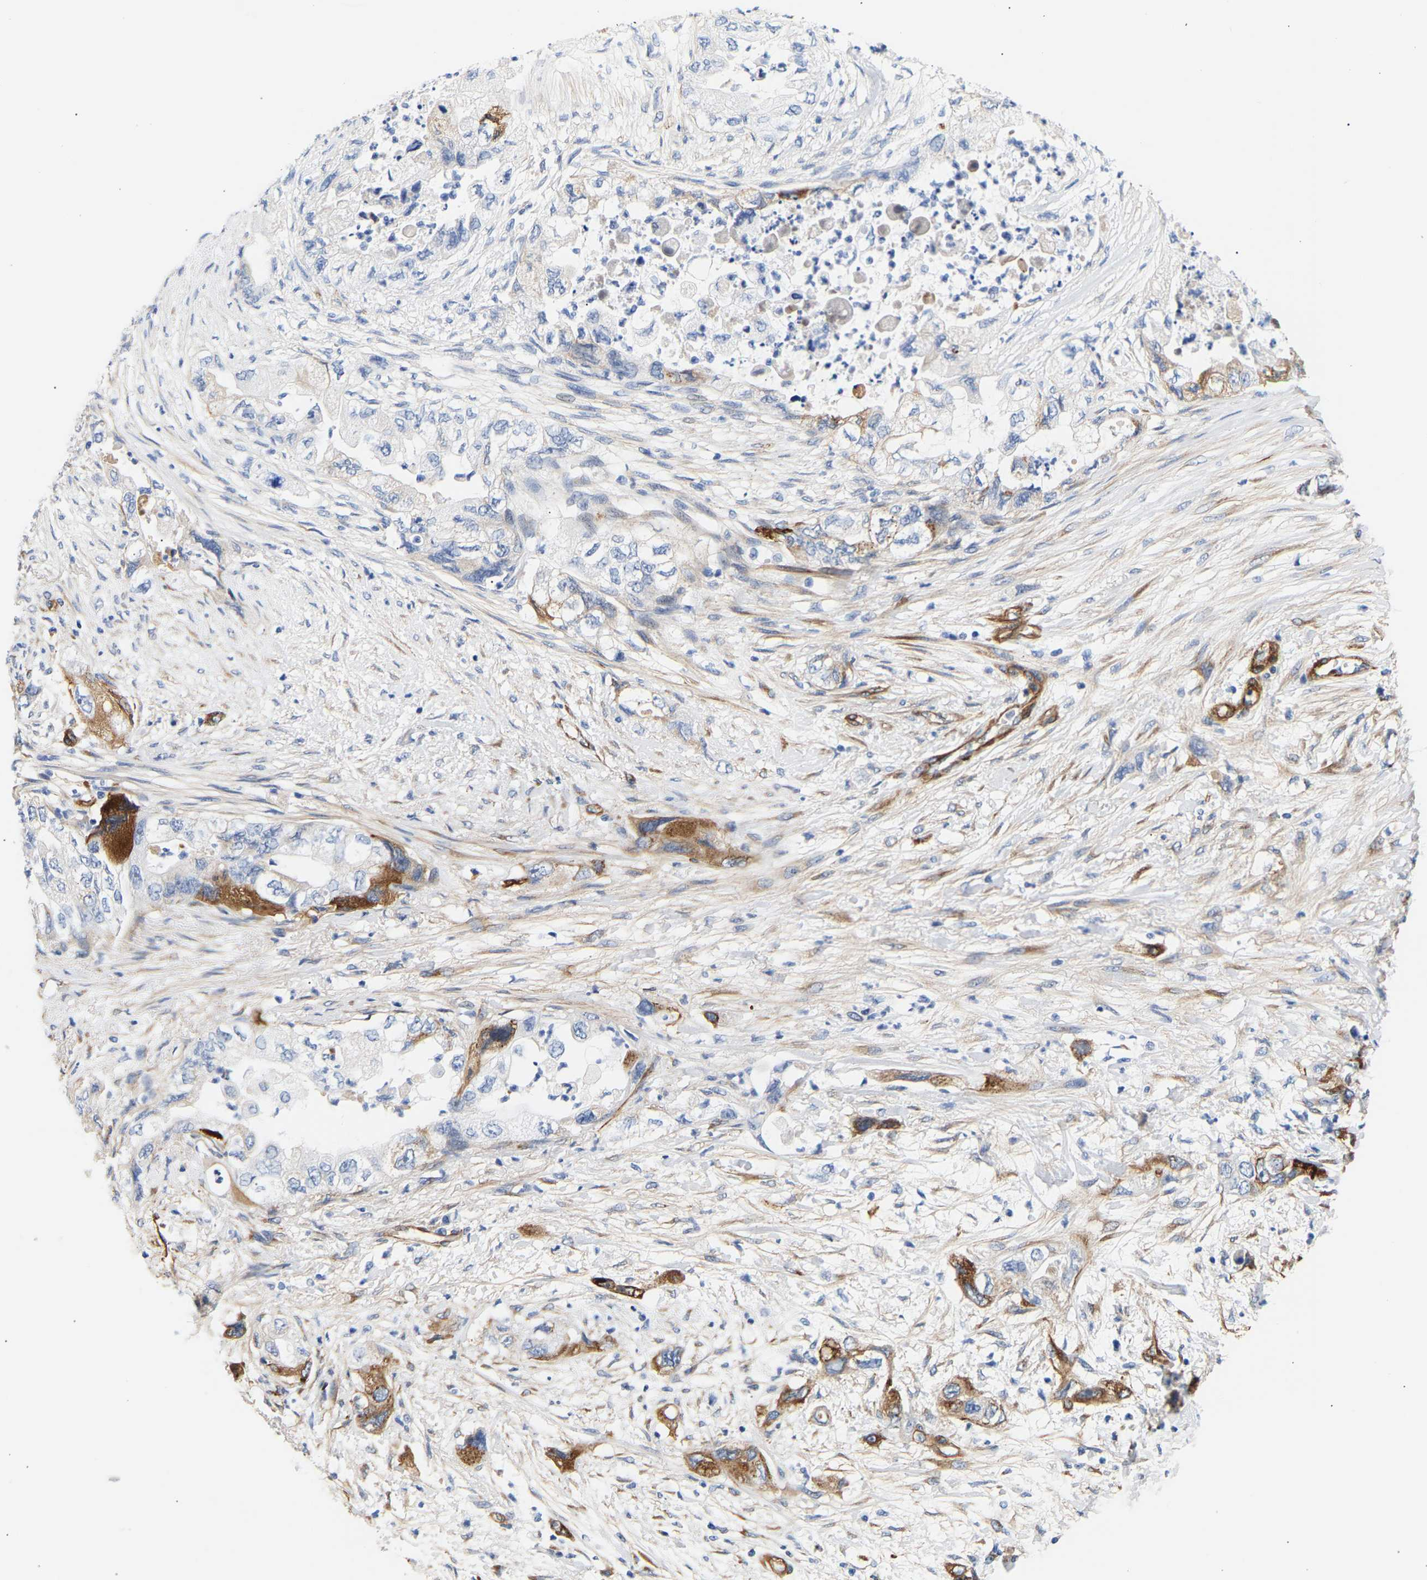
{"staining": {"intensity": "strong", "quantity": "<25%", "location": "cytoplasmic/membranous"}, "tissue": "pancreatic cancer", "cell_type": "Tumor cells", "image_type": "cancer", "snomed": [{"axis": "morphology", "description": "Adenocarcinoma, NOS"}, {"axis": "topography", "description": "Pancreas"}], "caption": "Immunohistochemistry (IHC) (DAB (3,3'-diaminobenzidine)) staining of human pancreatic cancer (adenocarcinoma) displays strong cytoplasmic/membranous protein expression in about <25% of tumor cells.", "gene": "IGFBP7", "patient": {"sex": "female", "age": 73}}